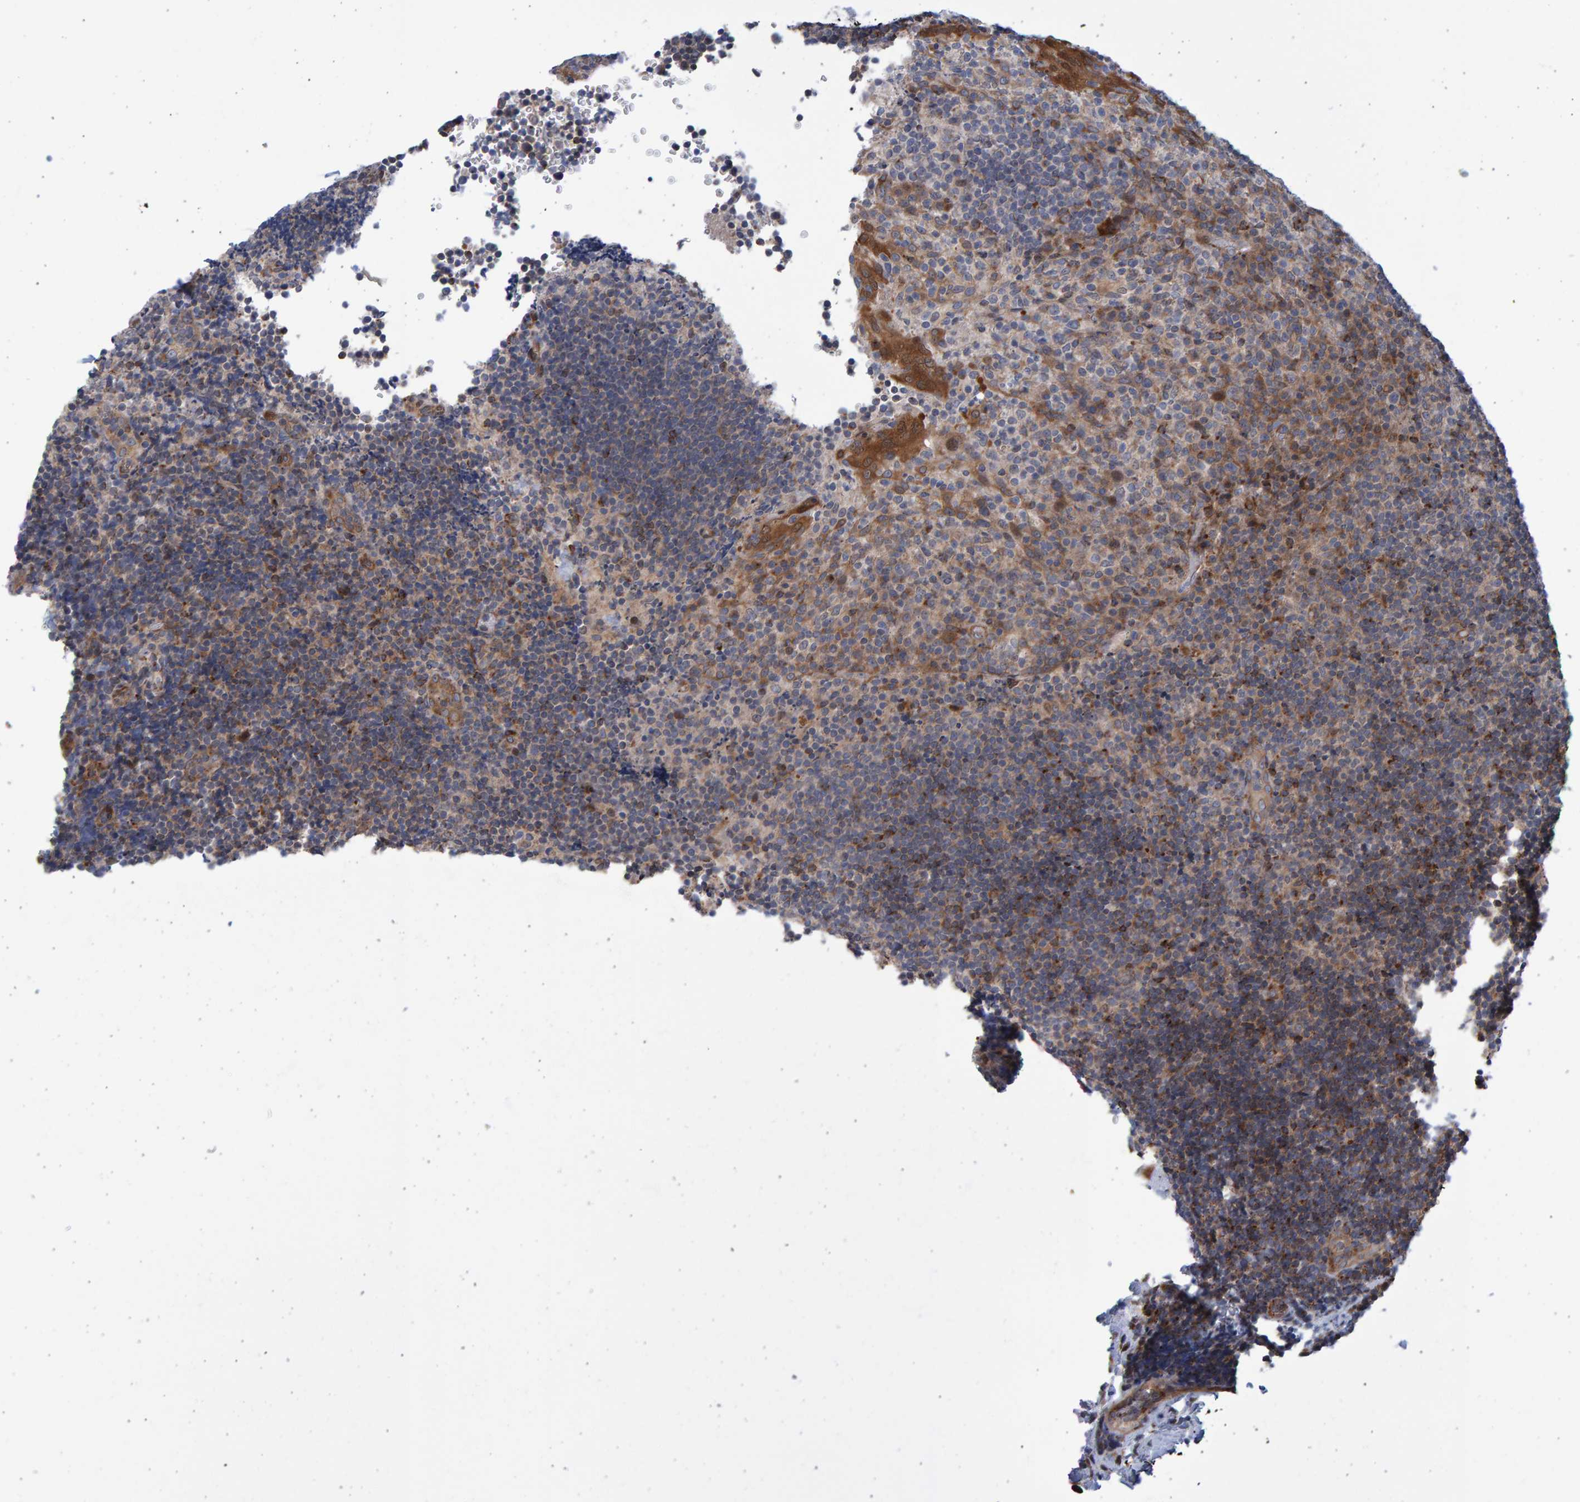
{"staining": {"intensity": "moderate", "quantity": "<25%", "location": "cytoplasmic/membranous"}, "tissue": "lymphoma", "cell_type": "Tumor cells", "image_type": "cancer", "snomed": [{"axis": "morphology", "description": "Malignant lymphoma, non-Hodgkin's type, High grade"}, {"axis": "topography", "description": "Tonsil"}], "caption": "A high-resolution micrograph shows immunohistochemistry staining of malignant lymphoma, non-Hodgkin's type (high-grade), which displays moderate cytoplasmic/membranous expression in approximately <25% of tumor cells.", "gene": "LRBA", "patient": {"sex": "female", "age": 36}}